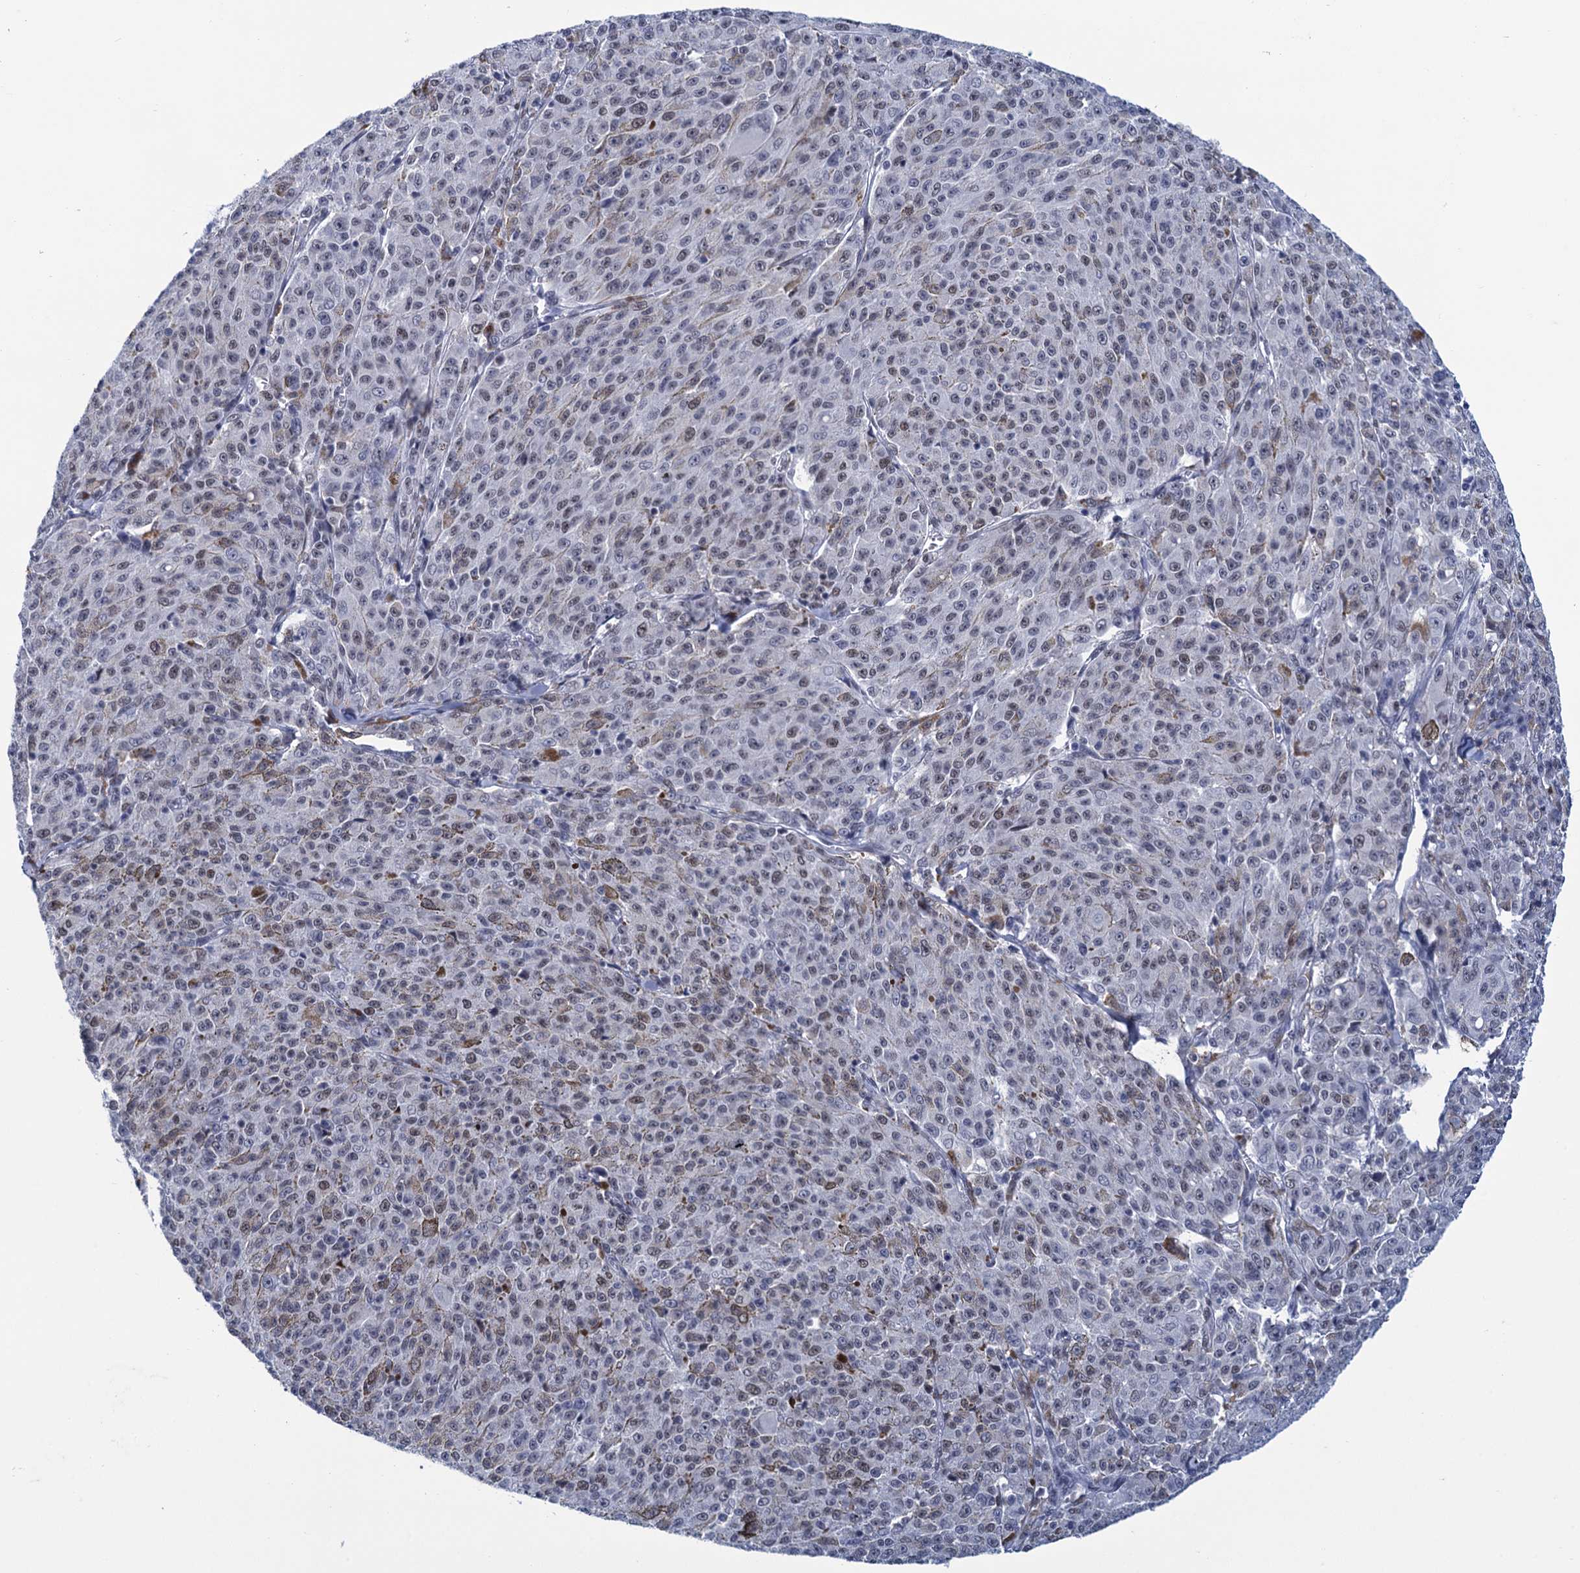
{"staining": {"intensity": "weak", "quantity": "<25%", "location": "nuclear"}, "tissue": "melanoma", "cell_type": "Tumor cells", "image_type": "cancer", "snomed": [{"axis": "morphology", "description": "Malignant melanoma, NOS"}, {"axis": "topography", "description": "Skin"}], "caption": "Protein analysis of malignant melanoma reveals no significant expression in tumor cells.", "gene": "GINS3", "patient": {"sex": "female", "age": 52}}